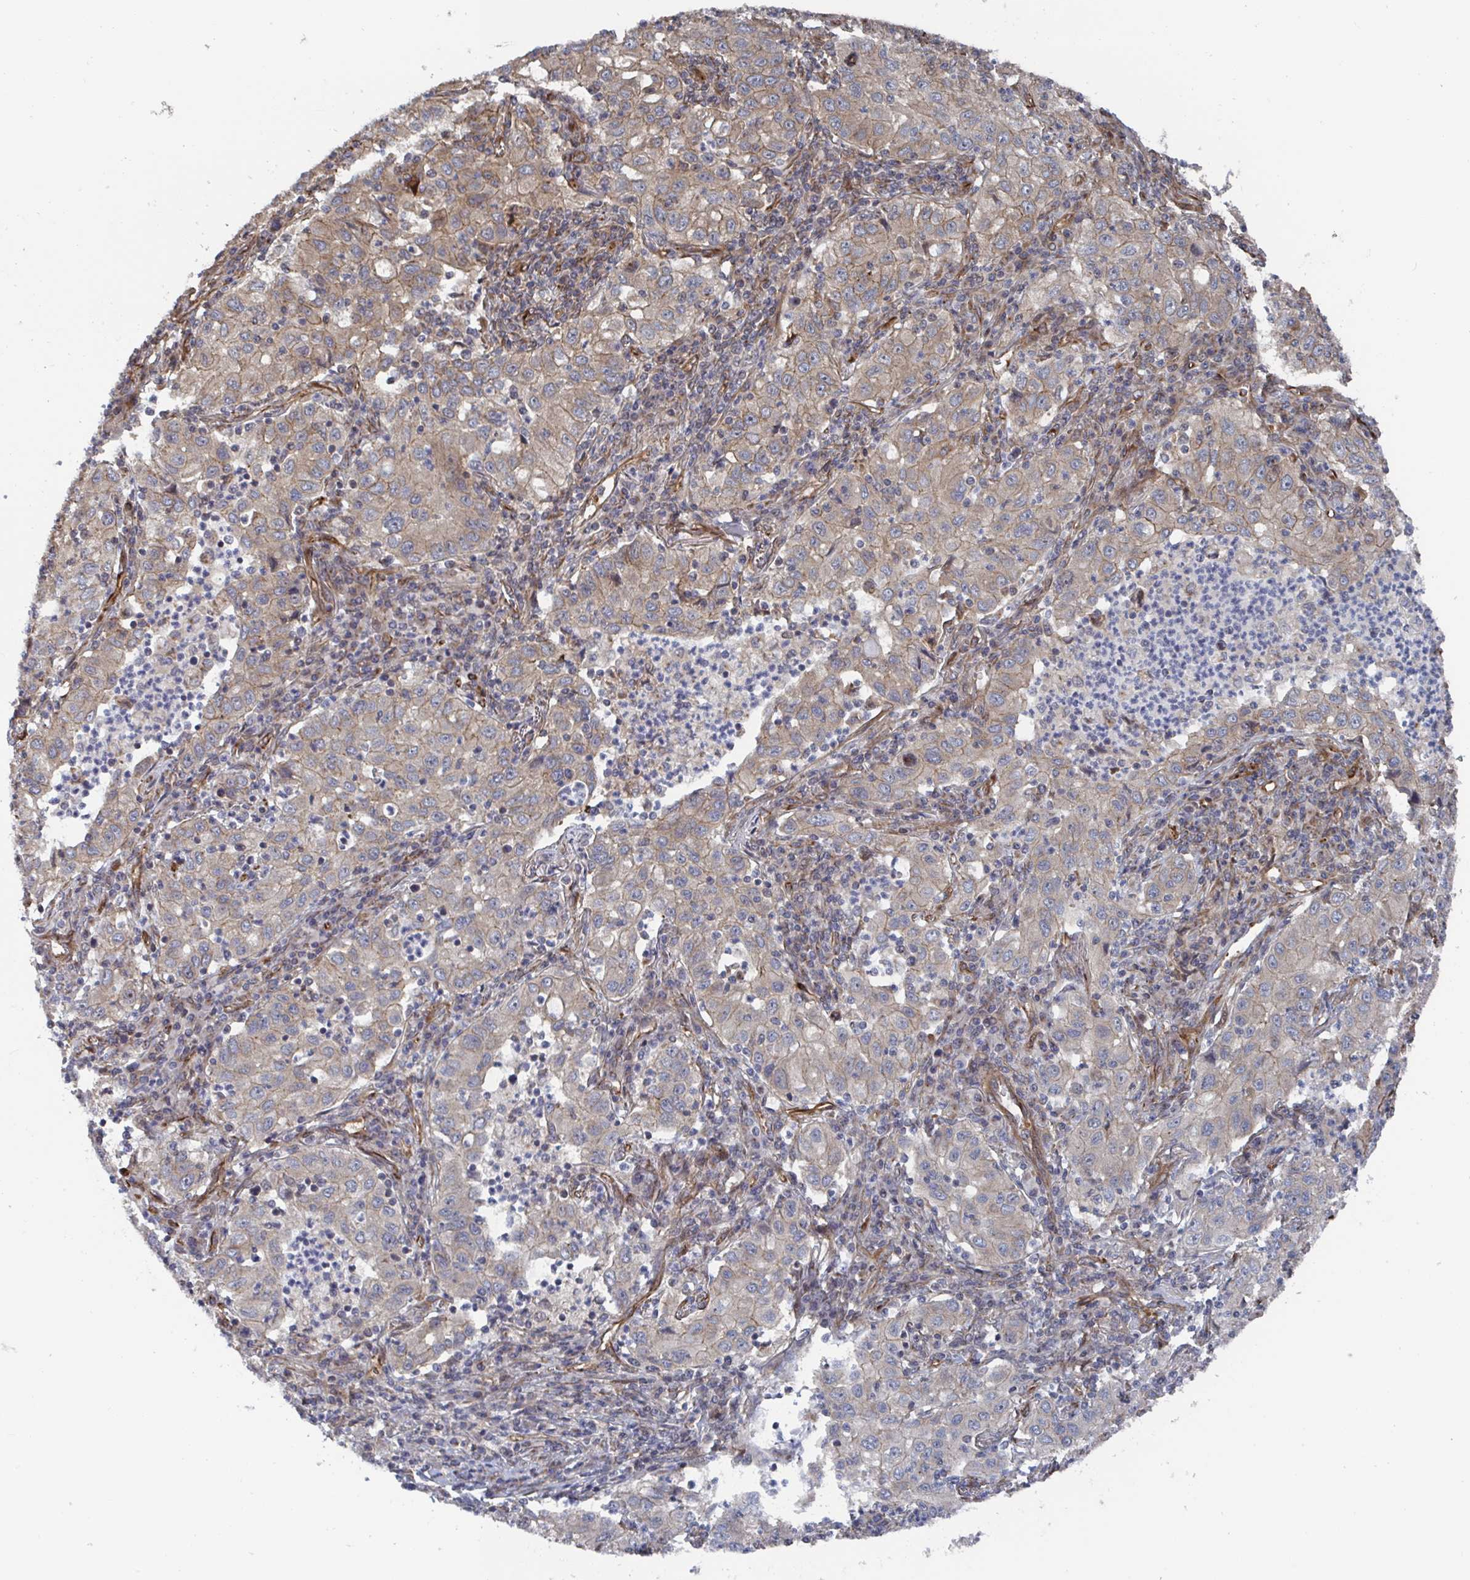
{"staining": {"intensity": "weak", "quantity": "25%-75%", "location": "cytoplasmic/membranous"}, "tissue": "lung cancer", "cell_type": "Tumor cells", "image_type": "cancer", "snomed": [{"axis": "morphology", "description": "Squamous cell carcinoma, NOS"}, {"axis": "topography", "description": "Lung"}], "caption": "There is low levels of weak cytoplasmic/membranous expression in tumor cells of lung squamous cell carcinoma, as demonstrated by immunohistochemical staining (brown color).", "gene": "DVL3", "patient": {"sex": "male", "age": 71}}